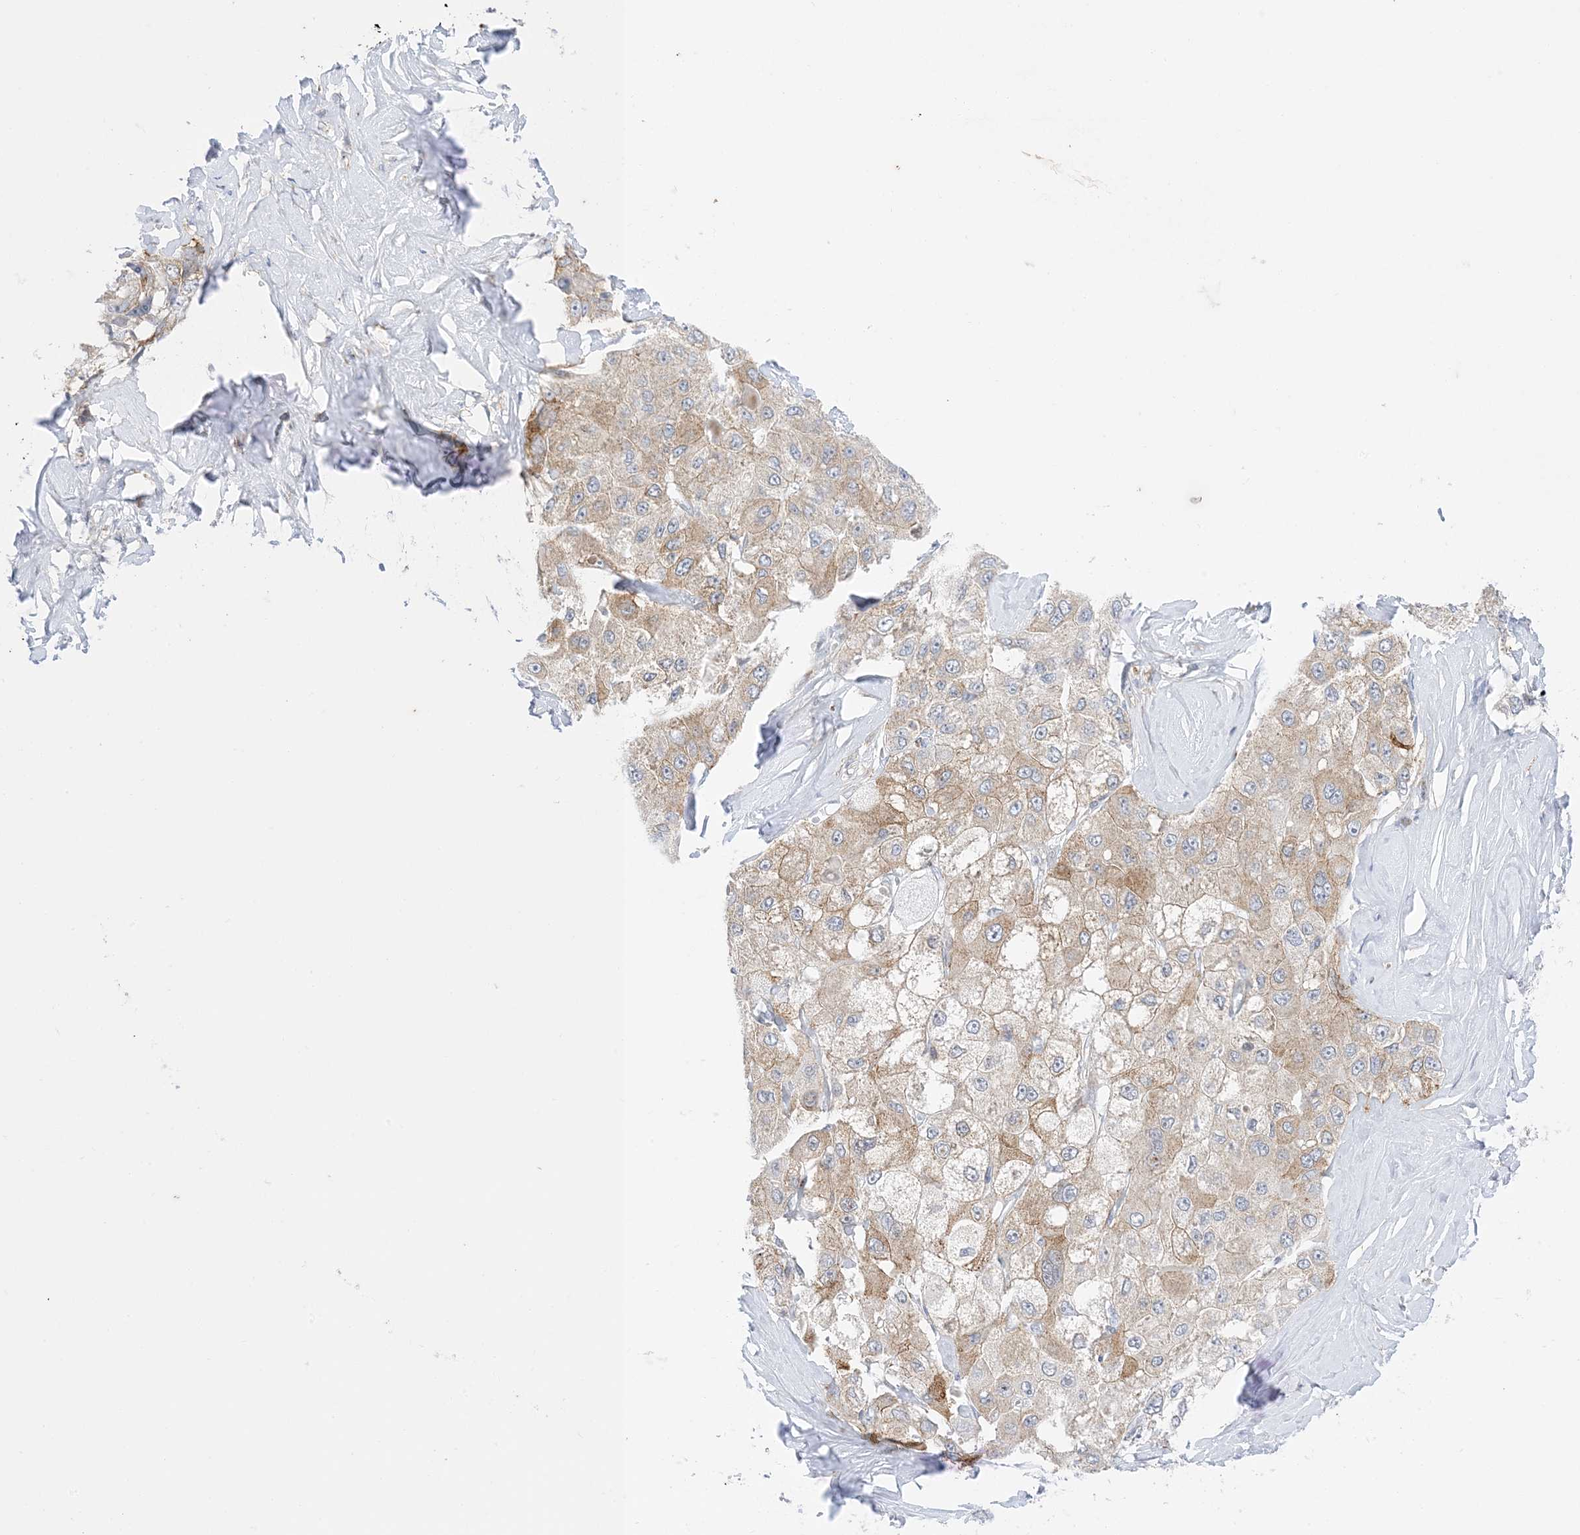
{"staining": {"intensity": "weak", "quantity": ">75%", "location": "cytoplasmic/membranous"}, "tissue": "liver cancer", "cell_type": "Tumor cells", "image_type": "cancer", "snomed": [{"axis": "morphology", "description": "Carcinoma, Hepatocellular, NOS"}, {"axis": "topography", "description": "Liver"}], "caption": "About >75% of tumor cells in liver cancer demonstrate weak cytoplasmic/membranous protein expression as visualized by brown immunohistochemical staining.", "gene": "RAC1", "patient": {"sex": "male", "age": 80}}